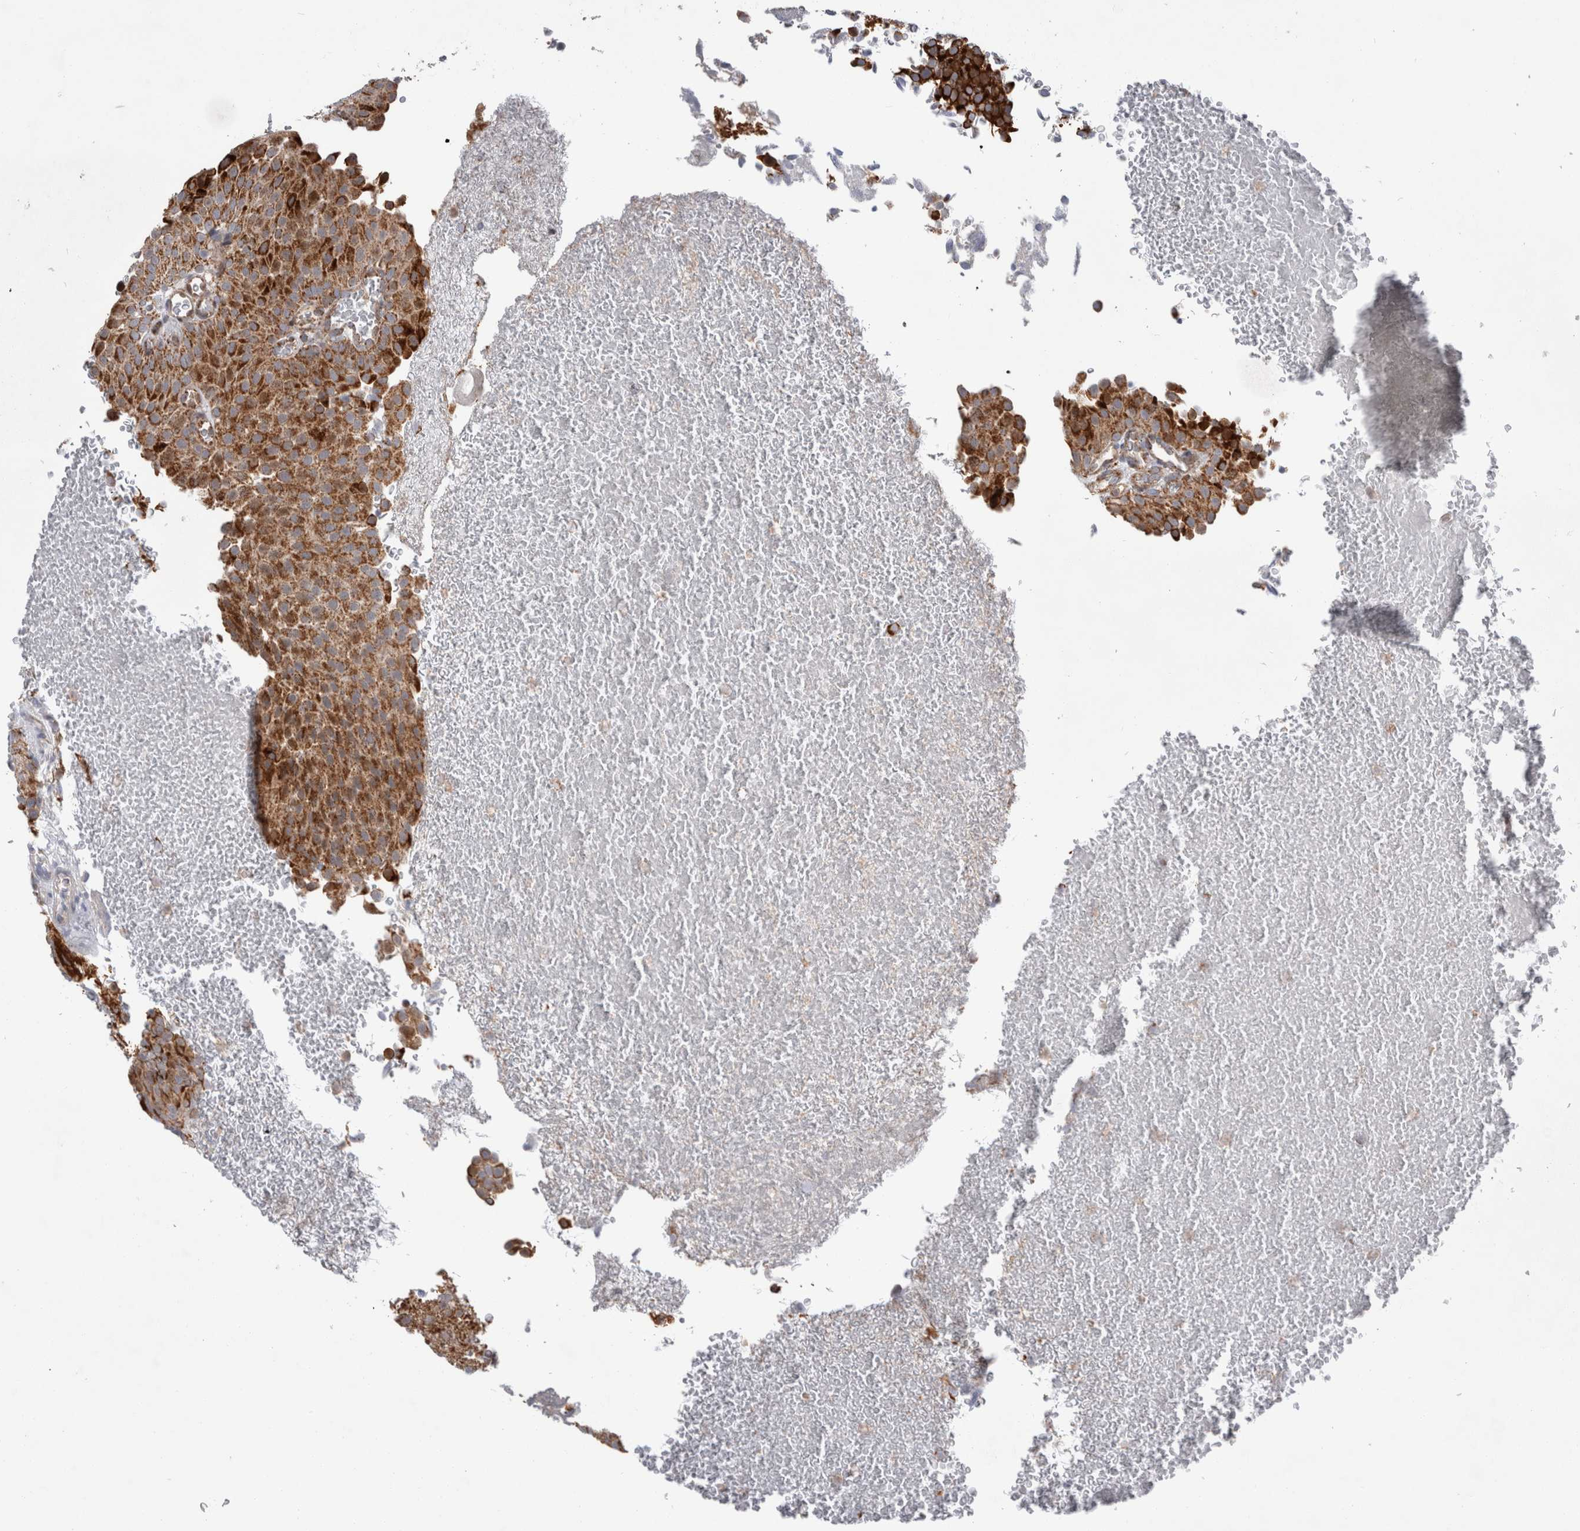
{"staining": {"intensity": "strong", "quantity": ">75%", "location": "cytoplasmic/membranous"}, "tissue": "urothelial cancer", "cell_type": "Tumor cells", "image_type": "cancer", "snomed": [{"axis": "morphology", "description": "Urothelial carcinoma, Low grade"}, {"axis": "topography", "description": "Urinary bladder"}], "caption": "Protein expression by immunohistochemistry exhibits strong cytoplasmic/membranous expression in approximately >75% of tumor cells in urothelial cancer. Using DAB (3,3'-diaminobenzidine) (brown) and hematoxylin (blue) stains, captured at high magnification using brightfield microscopy.", "gene": "MRPL37", "patient": {"sex": "male", "age": 78}}